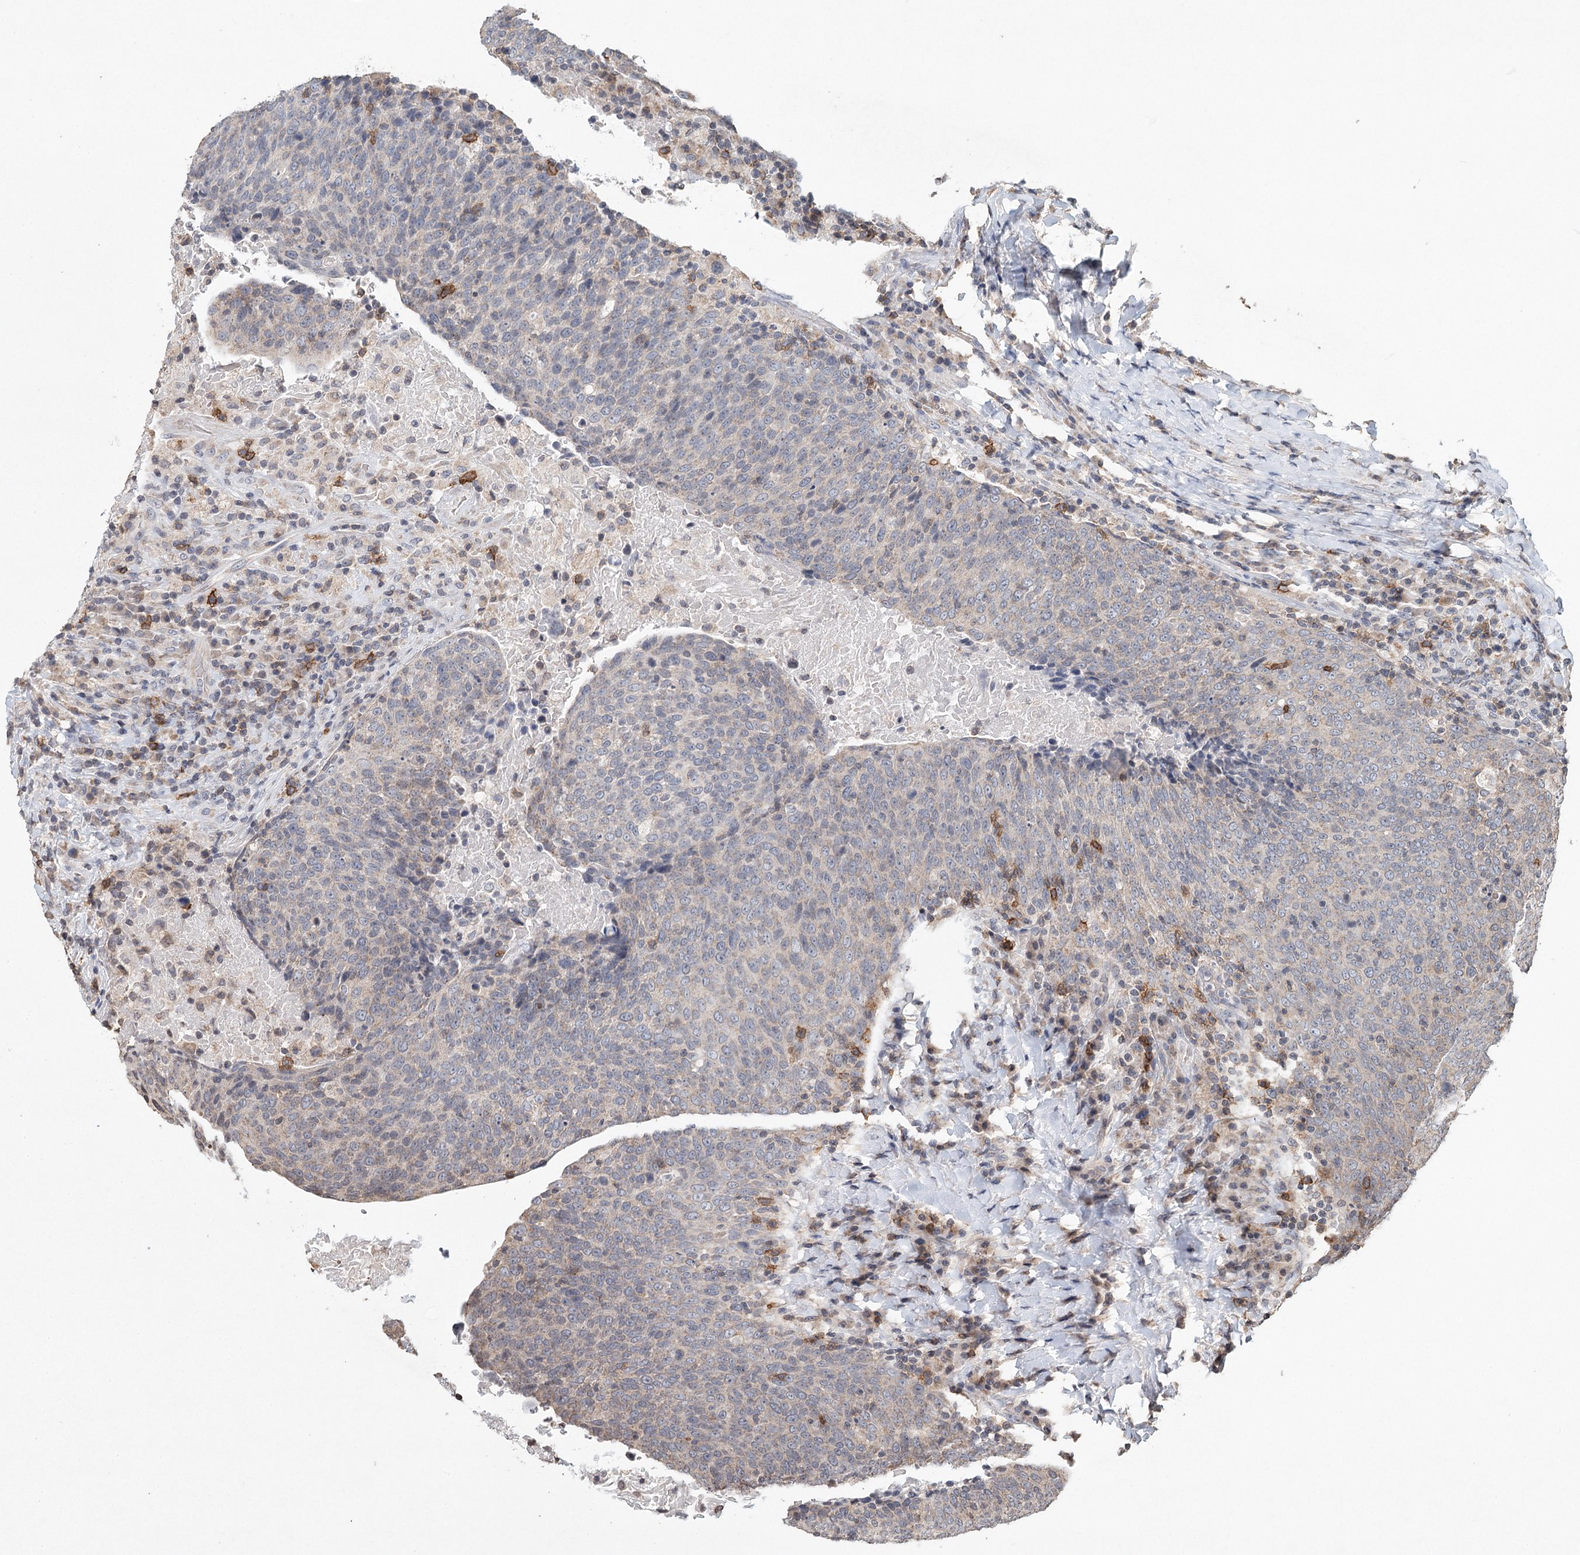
{"staining": {"intensity": "negative", "quantity": "none", "location": "none"}, "tissue": "head and neck cancer", "cell_type": "Tumor cells", "image_type": "cancer", "snomed": [{"axis": "morphology", "description": "Squamous cell carcinoma, NOS"}, {"axis": "morphology", "description": "Squamous cell carcinoma, metastatic, NOS"}, {"axis": "topography", "description": "Lymph node"}, {"axis": "topography", "description": "Head-Neck"}], "caption": "The micrograph reveals no staining of tumor cells in squamous cell carcinoma (head and neck).", "gene": "ICOS", "patient": {"sex": "male", "age": 62}}